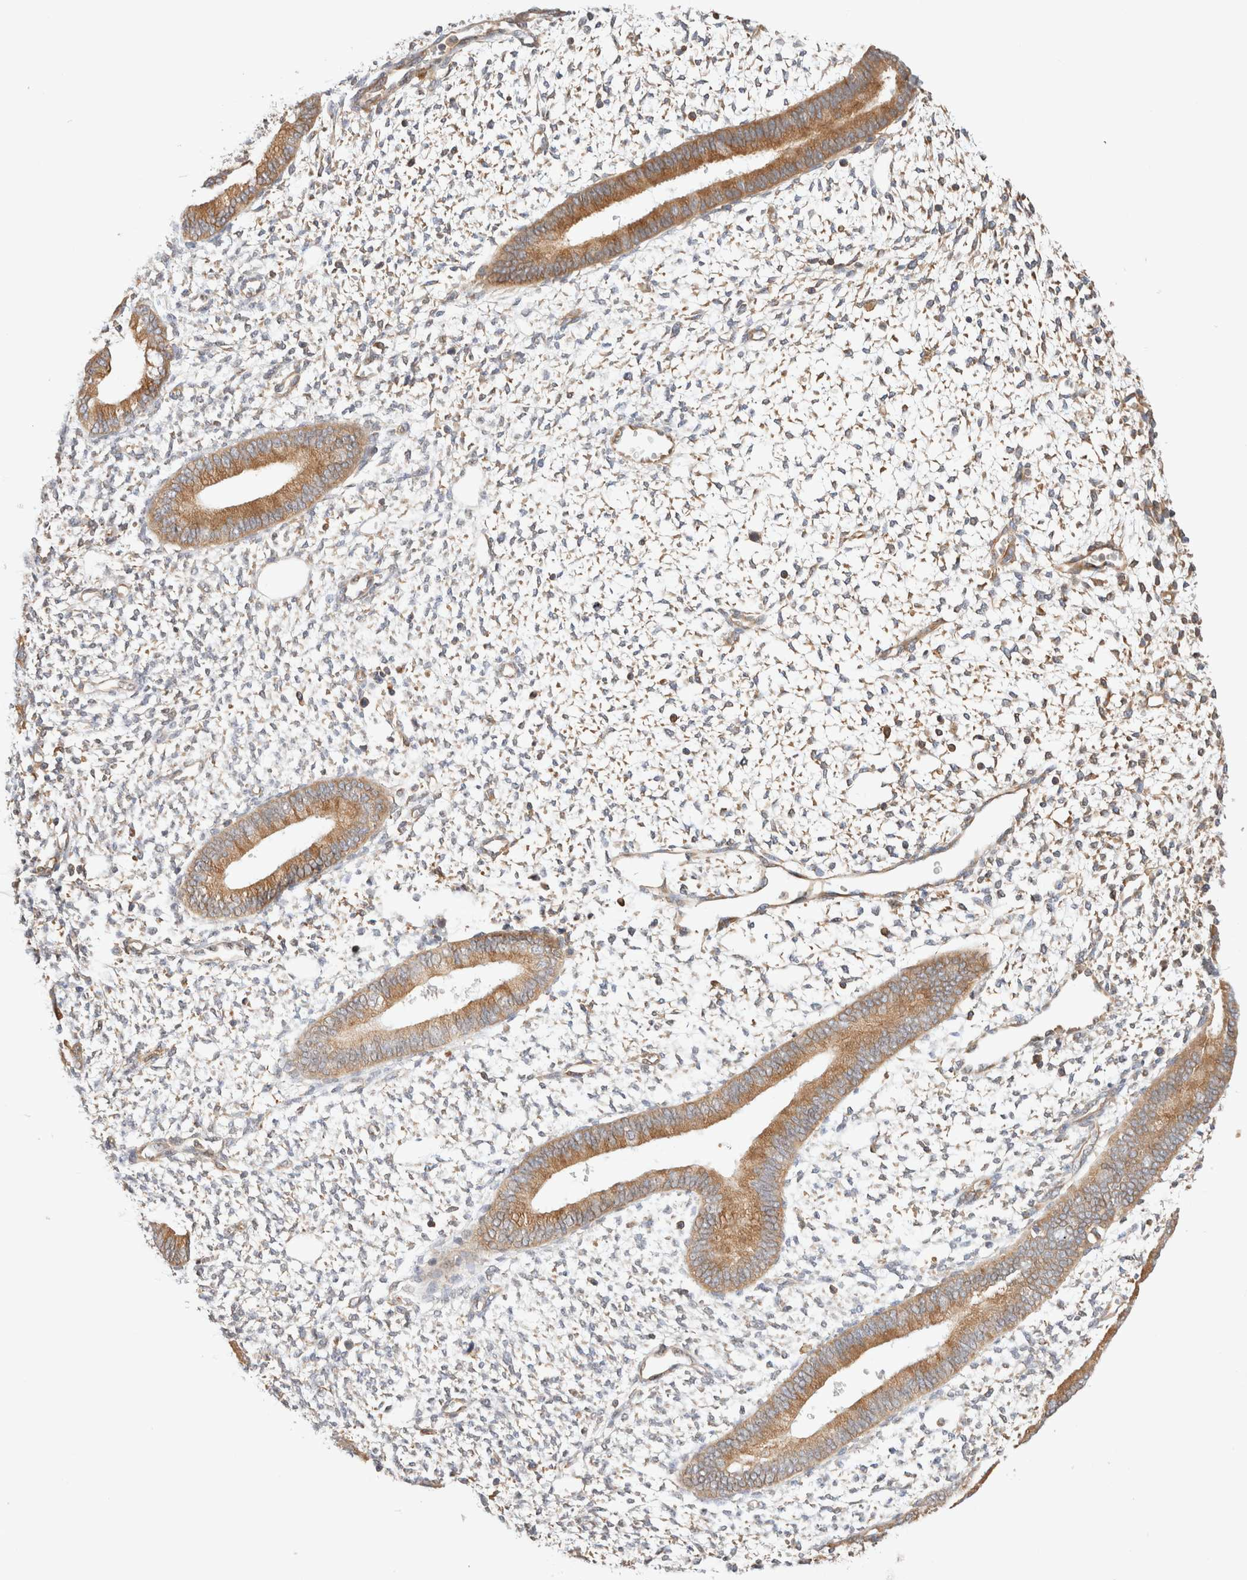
{"staining": {"intensity": "moderate", "quantity": "<25%", "location": "cytoplasmic/membranous"}, "tissue": "endometrium", "cell_type": "Cells in endometrial stroma", "image_type": "normal", "snomed": [{"axis": "morphology", "description": "Normal tissue, NOS"}, {"axis": "topography", "description": "Endometrium"}], "caption": "Protein expression analysis of unremarkable human endometrium reveals moderate cytoplasmic/membranous positivity in about <25% of cells in endometrial stroma. (Brightfield microscopy of DAB IHC at high magnification).", "gene": "RABEP1", "patient": {"sex": "female", "age": 46}}